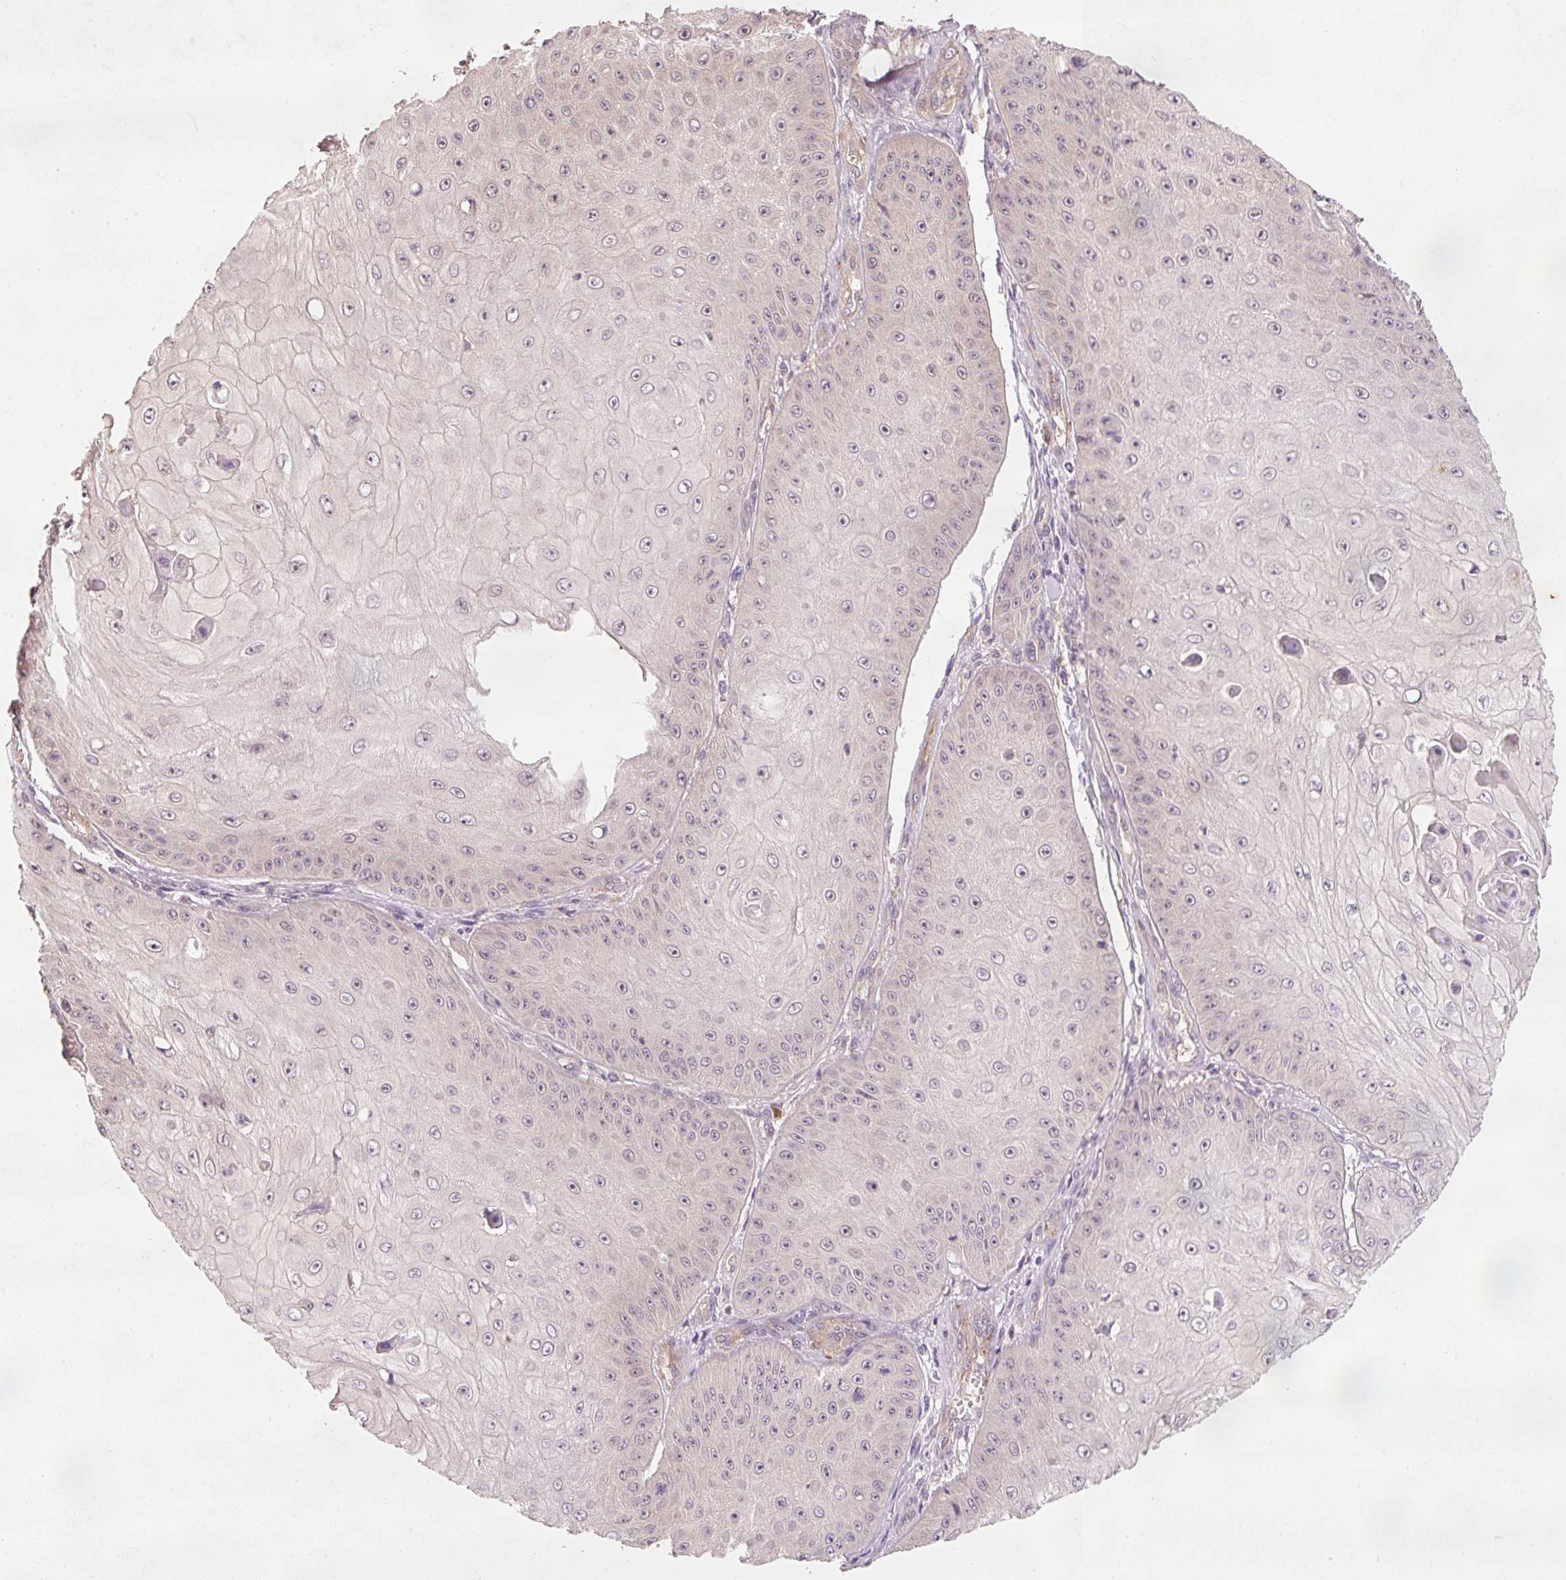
{"staining": {"intensity": "negative", "quantity": "none", "location": "none"}, "tissue": "skin cancer", "cell_type": "Tumor cells", "image_type": "cancer", "snomed": [{"axis": "morphology", "description": "Squamous cell carcinoma, NOS"}, {"axis": "topography", "description": "Skin"}], "caption": "There is no significant positivity in tumor cells of skin squamous cell carcinoma.", "gene": "RGL2", "patient": {"sex": "male", "age": 70}}